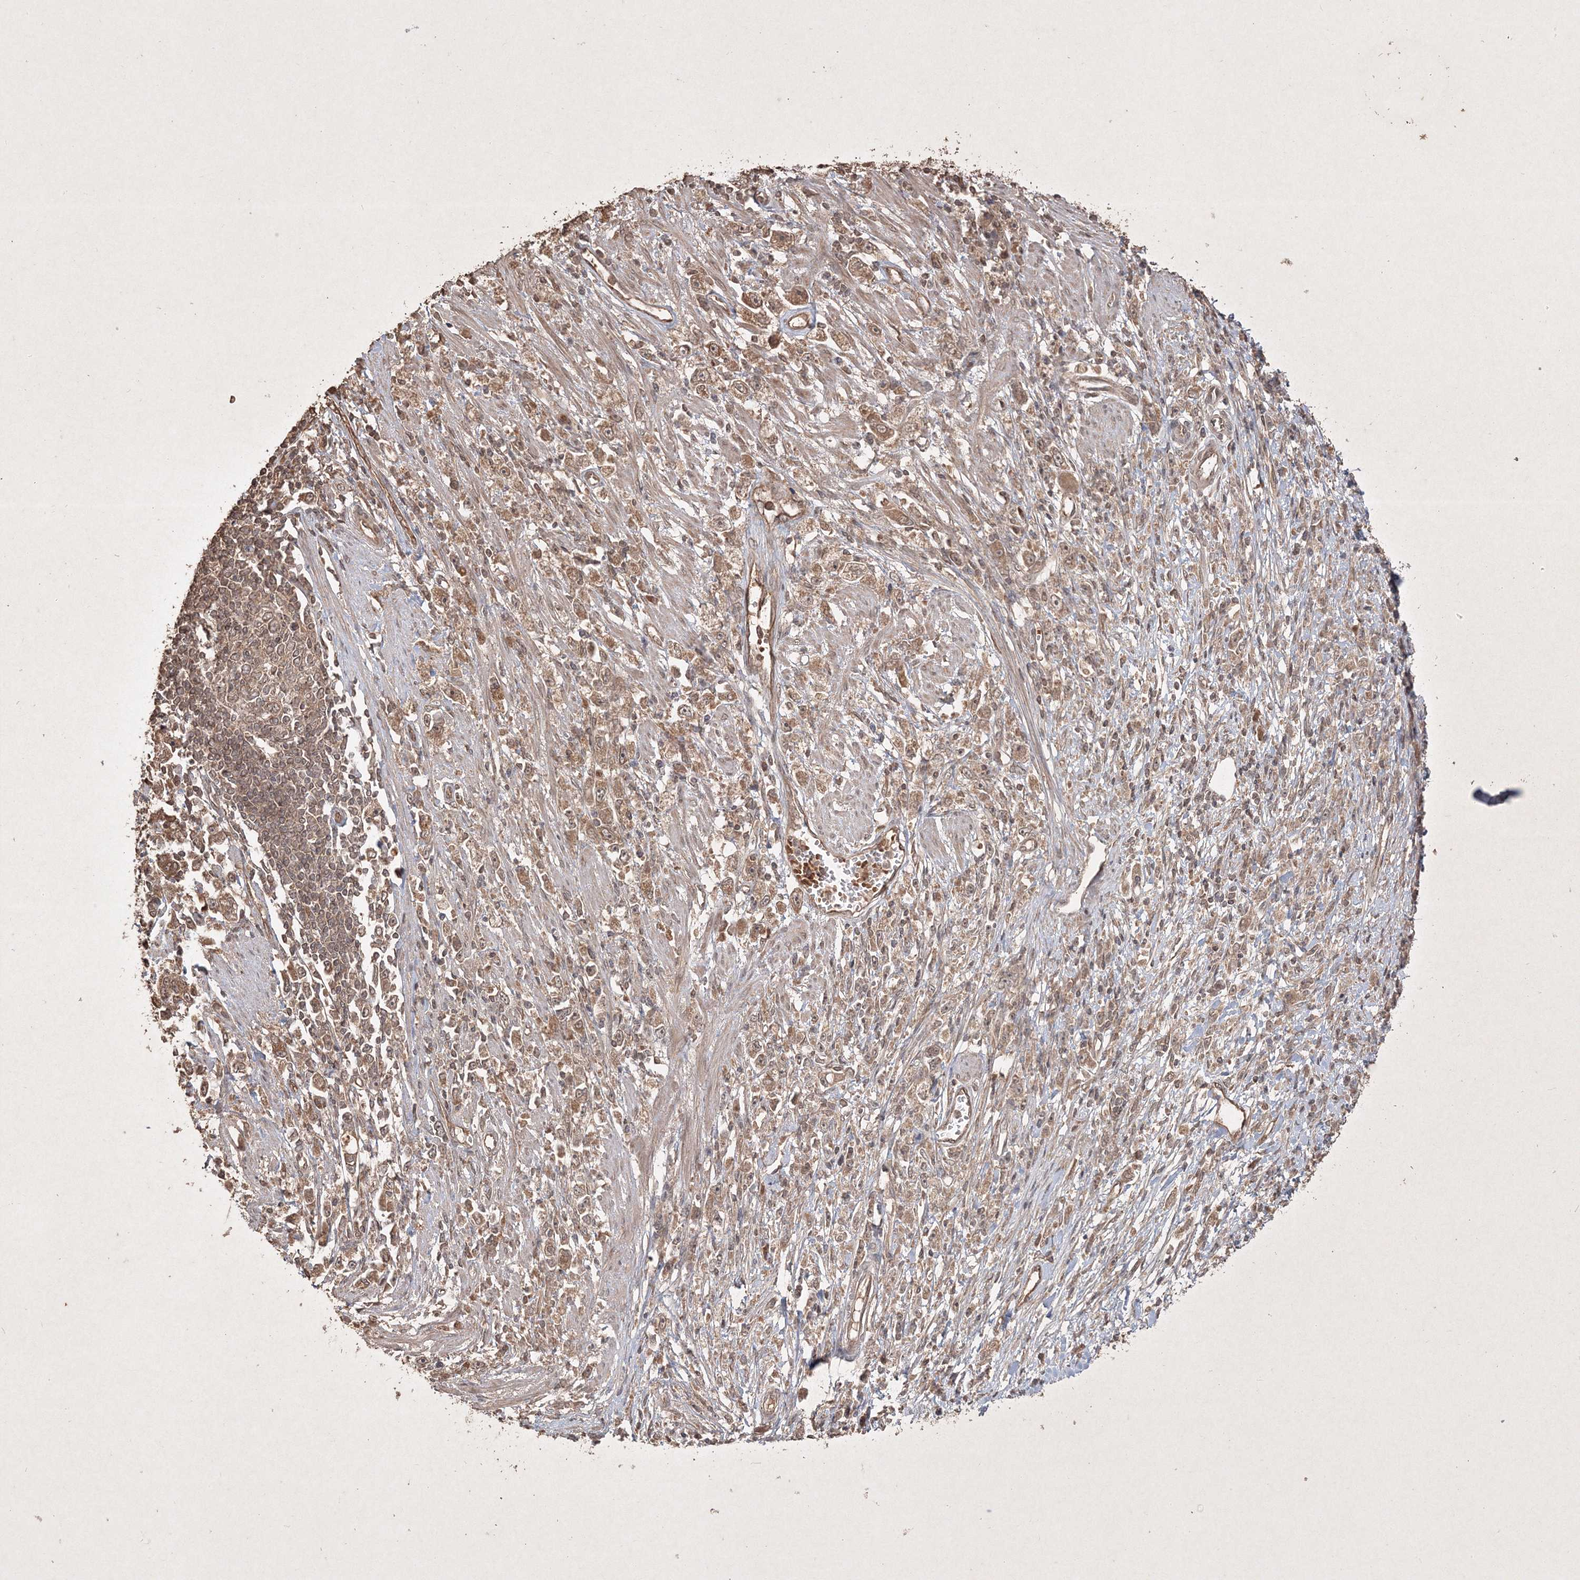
{"staining": {"intensity": "moderate", "quantity": ">75%", "location": "cytoplasmic/membranous"}, "tissue": "stomach cancer", "cell_type": "Tumor cells", "image_type": "cancer", "snomed": [{"axis": "morphology", "description": "Adenocarcinoma, NOS"}, {"axis": "topography", "description": "Stomach"}], "caption": "Human stomach adenocarcinoma stained with a protein marker demonstrates moderate staining in tumor cells.", "gene": "PELI3", "patient": {"sex": "female", "age": 59}}